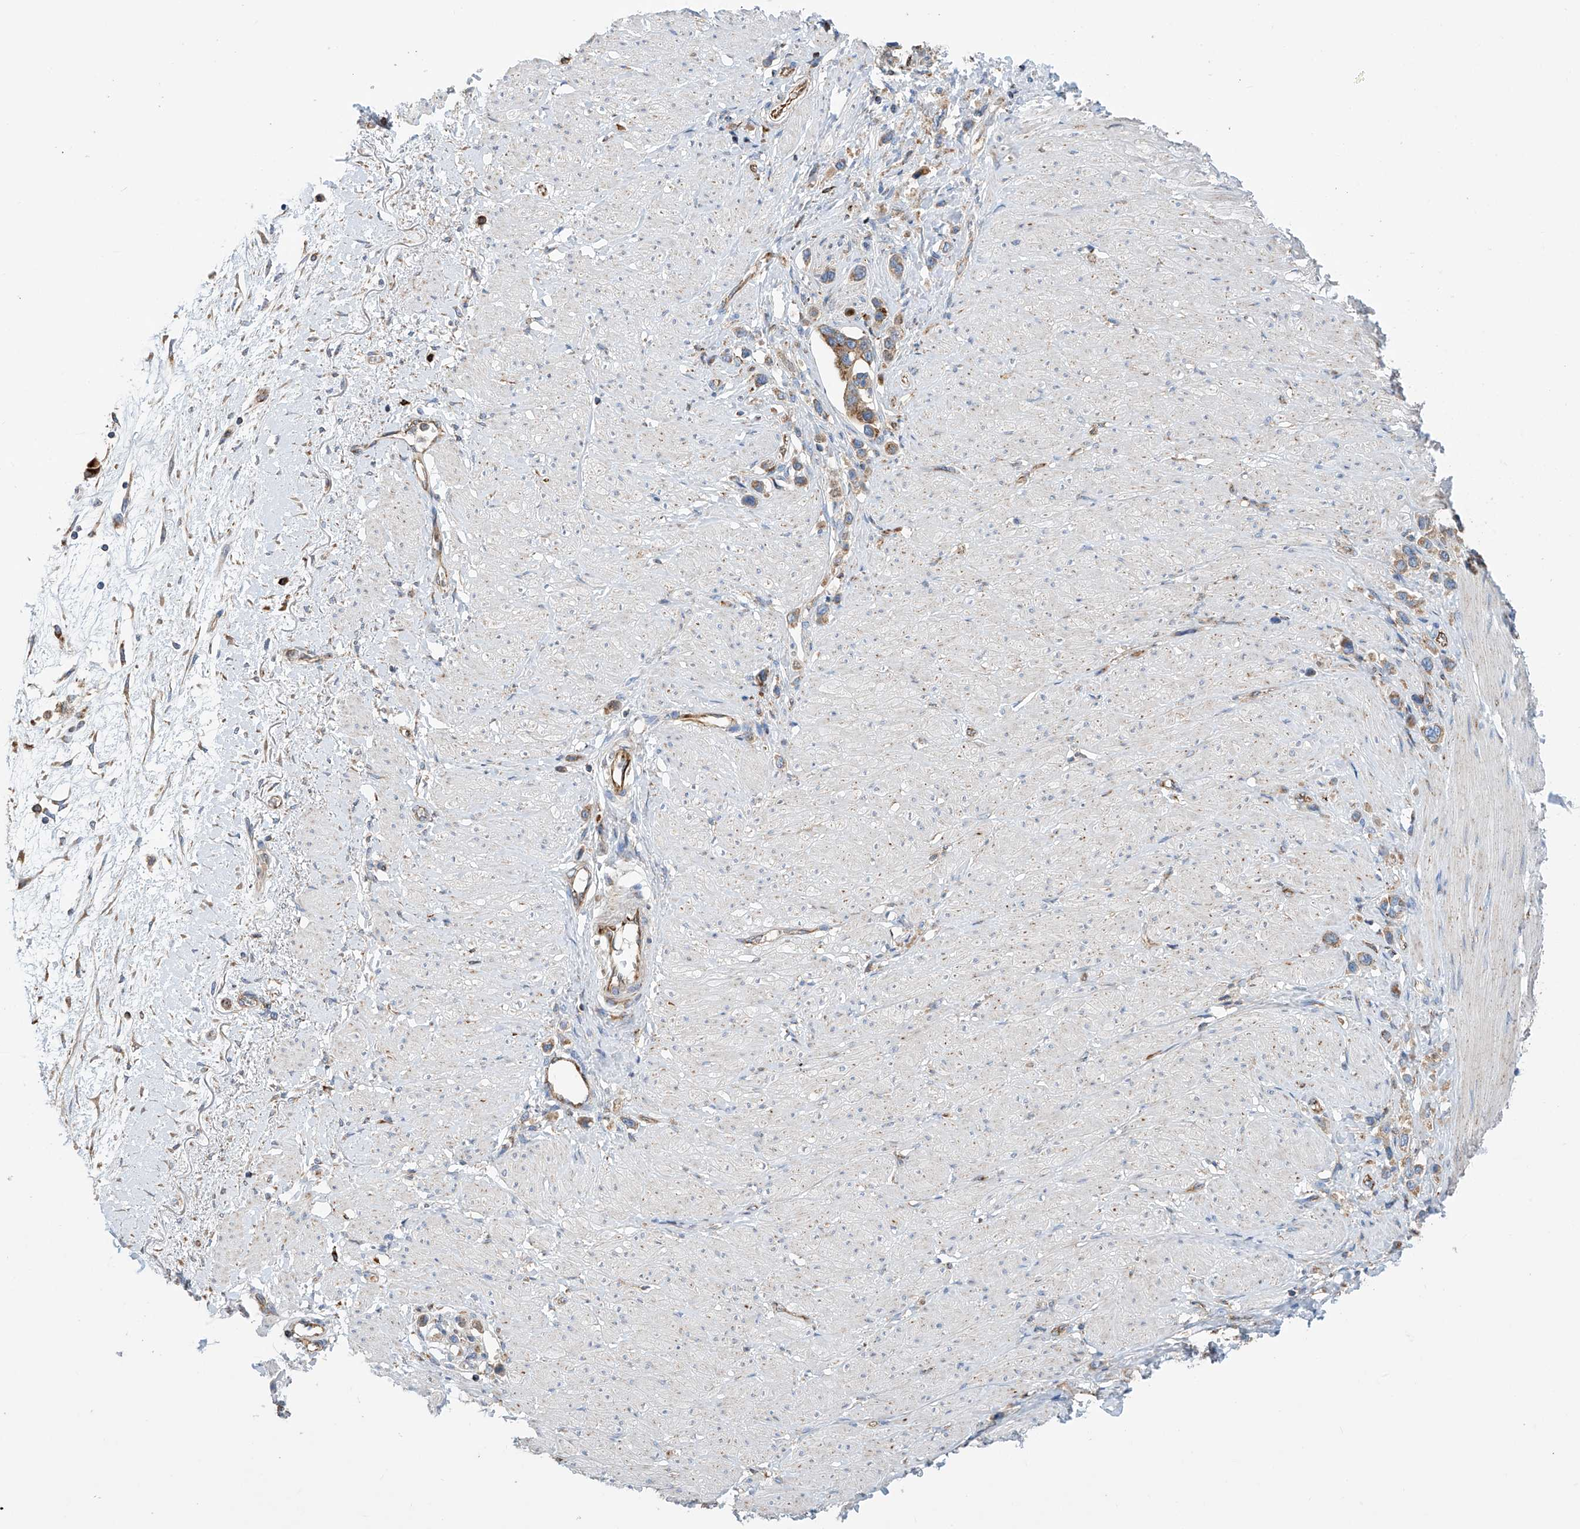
{"staining": {"intensity": "moderate", "quantity": ">75%", "location": "cytoplasmic/membranous"}, "tissue": "stomach cancer", "cell_type": "Tumor cells", "image_type": "cancer", "snomed": [{"axis": "morphology", "description": "Adenocarcinoma, NOS"}, {"axis": "topography", "description": "Stomach"}], "caption": "Human stomach cancer stained with a brown dye shows moderate cytoplasmic/membranous positive positivity in about >75% of tumor cells.", "gene": "EIF5B", "patient": {"sex": "female", "age": 65}}